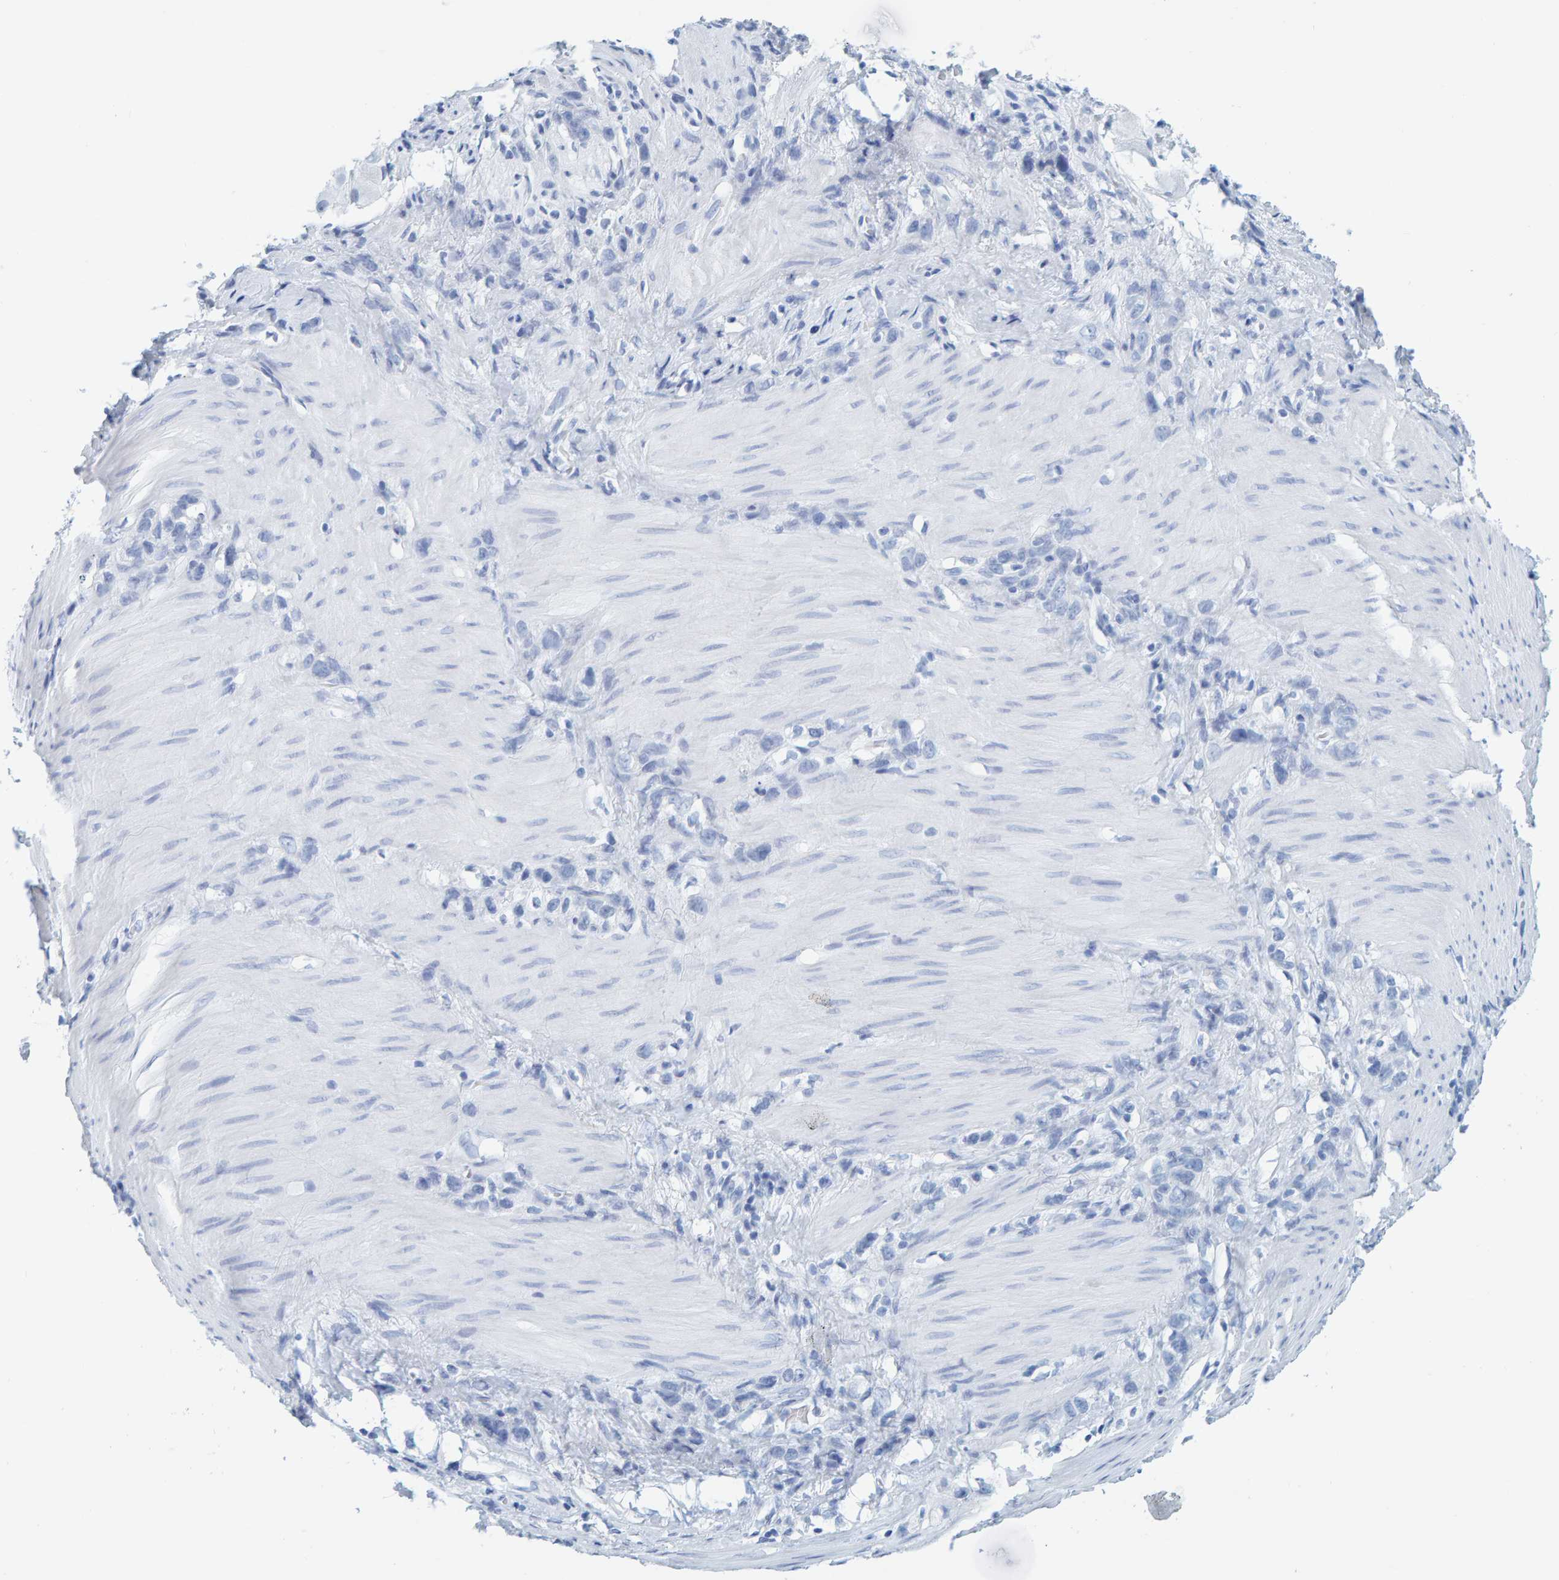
{"staining": {"intensity": "negative", "quantity": "none", "location": "none"}, "tissue": "stomach cancer", "cell_type": "Tumor cells", "image_type": "cancer", "snomed": [{"axis": "morphology", "description": "Normal tissue, NOS"}, {"axis": "morphology", "description": "Adenocarcinoma, NOS"}, {"axis": "morphology", "description": "Adenocarcinoma, High grade"}, {"axis": "topography", "description": "Stomach, upper"}, {"axis": "topography", "description": "Stomach"}], "caption": "Immunohistochemistry (IHC) histopathology image of human adenocarcinoma (high-grade) (stomach) stained for a protein (brown), which reveals no positivity in tumor cells.", "gene": "SFTPC", "patient": {"sex": "female", "age": 65}}